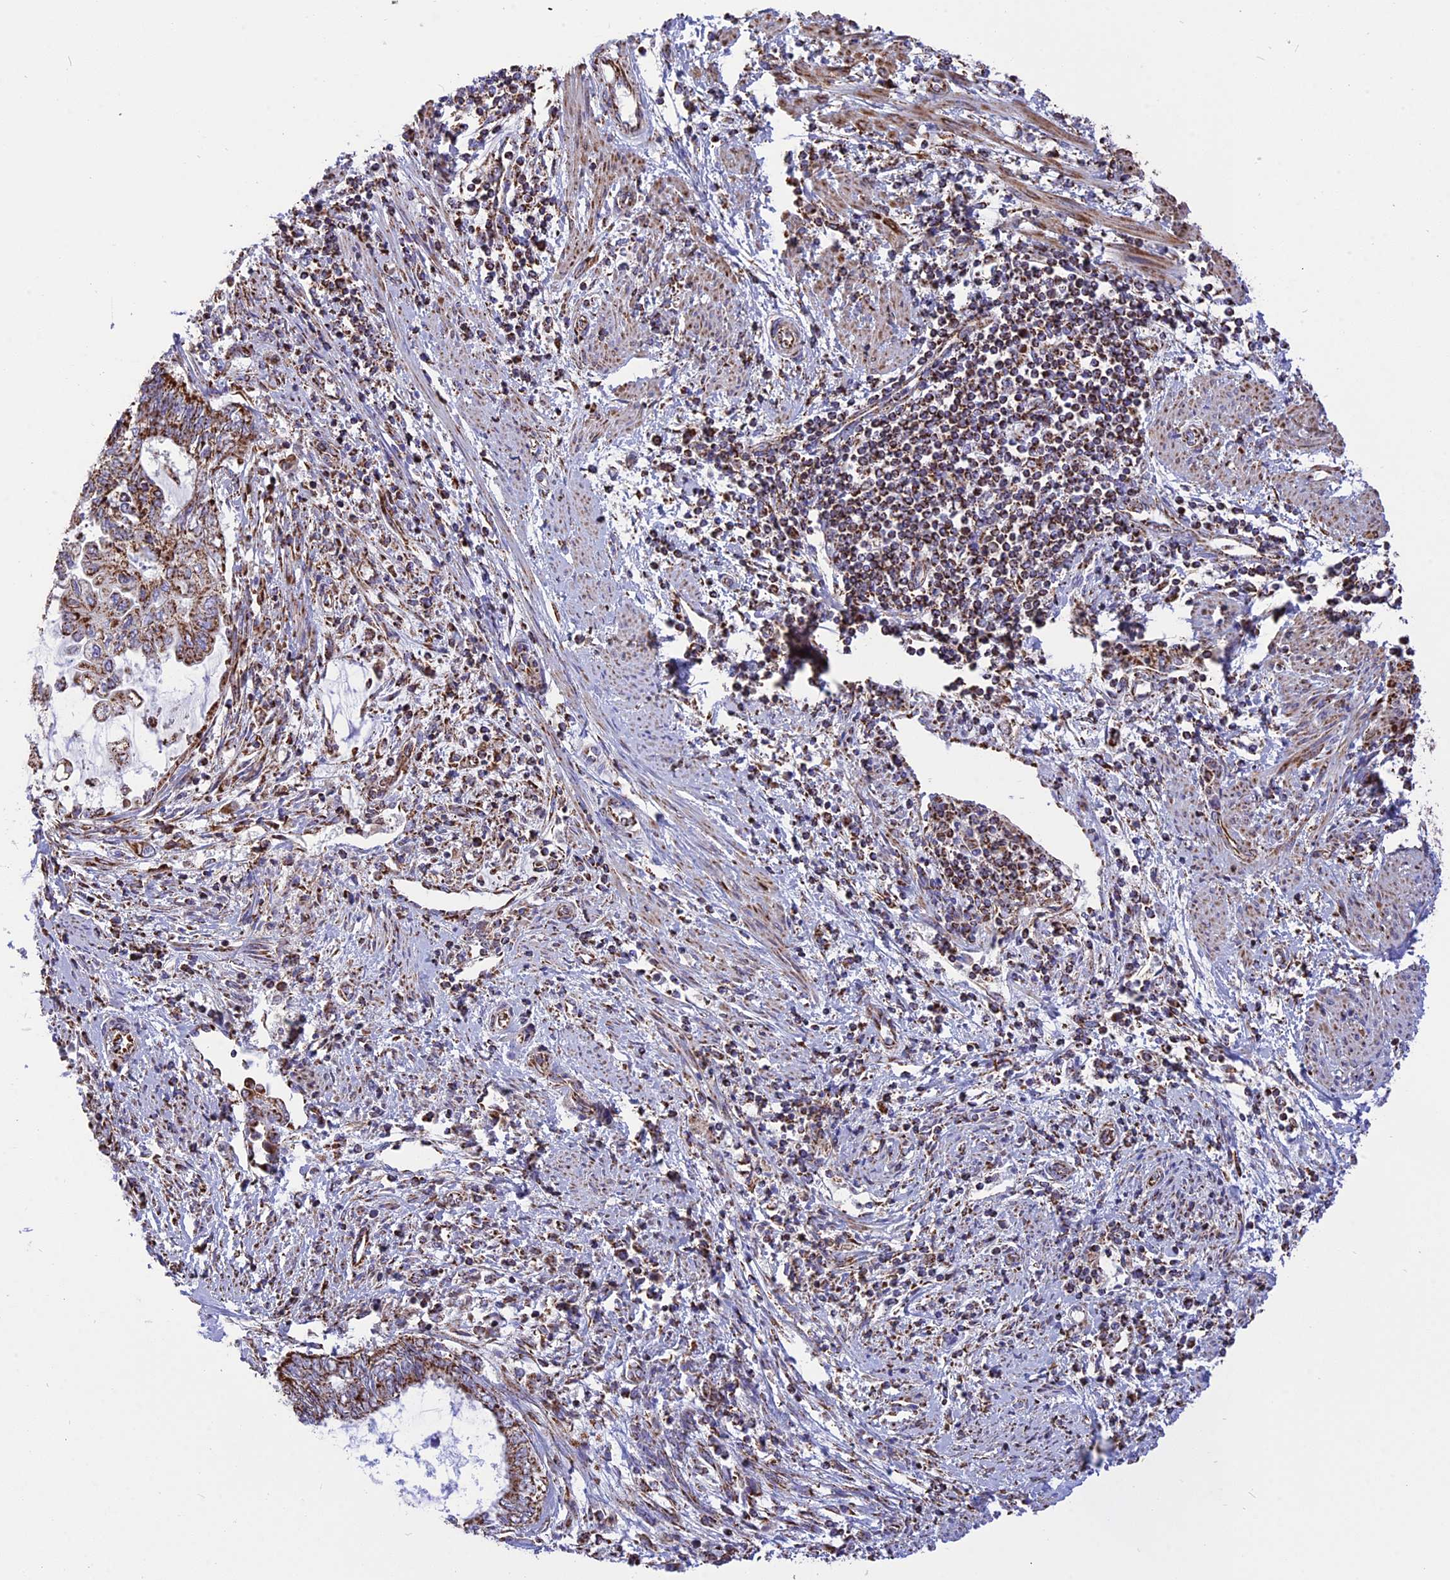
{"staining": {"intensity": "strong", "quantity": ">75%", "location": "cytoplasmic/membranous"}, "tissue": "endometrial cancer", "cell_type": "Tumor cells", "image_type": "cancer", "snomed": [{"axis": "morphology", "description": "Adenocarcinoma, NOS"}, {"axis": "topography", "description": "Uterus"}, {"axis": "topography", "description": "Endometrium"}], "caption": "Endometrial cancer tissue shows strong cytoplasmic/membranous staining in about >75% of tumor cells, visualized by immunohistochemistry.", "gene": "TTC4", "patient": {"sex": "female", "age": 70}}